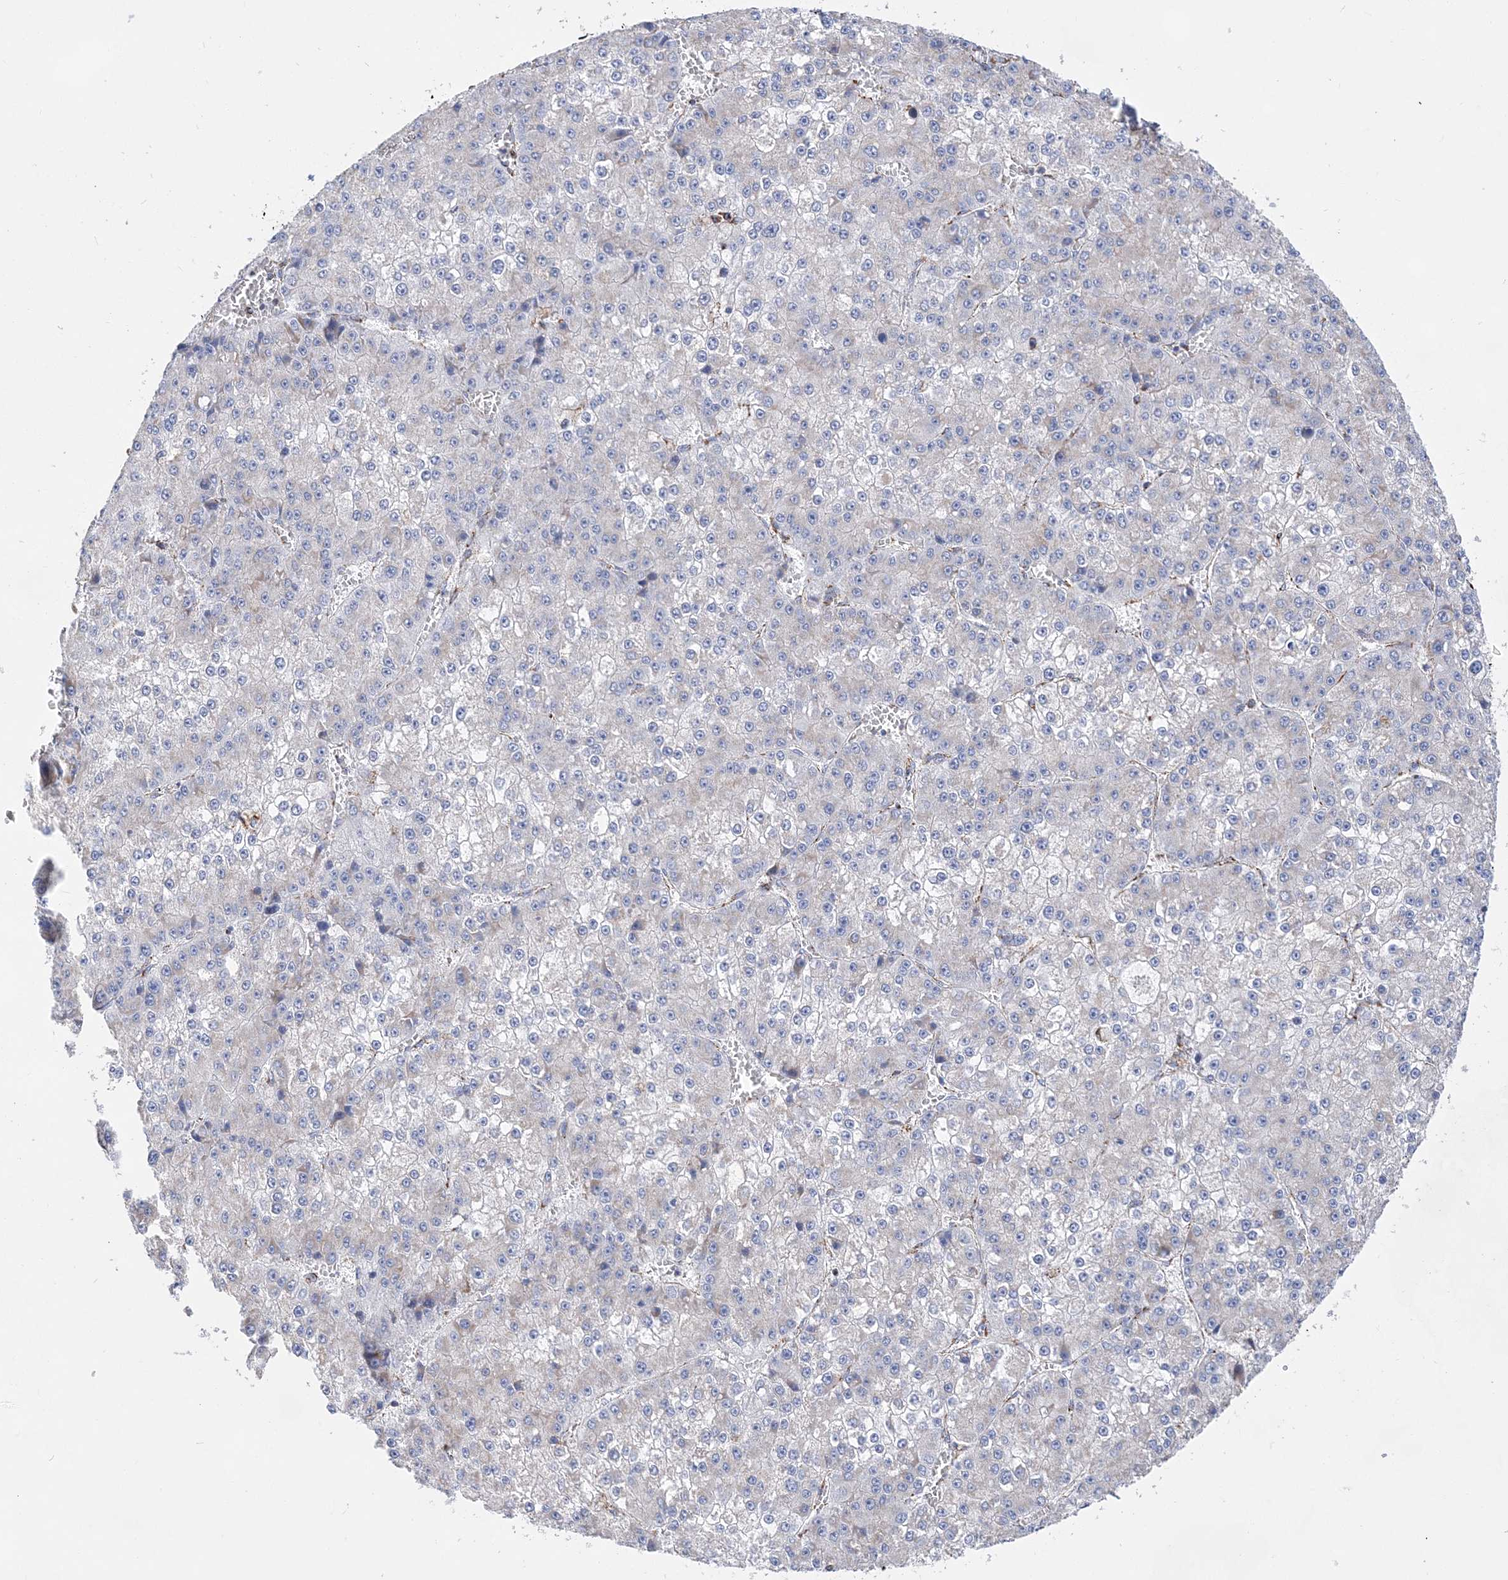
{"staining": {"intensity": "negative", "quantity": "none", "location": "none"}, "tissue": "liver cancer", "cell_type": "Tumor cells", "image_type": "cancer", "snomed": [{"axis": "morphology", "description": "Carcinoma, Hepatocellular, NOS"}, {"axis": "topography", "description": "Liver"}], "caption": "High magnification brightfield microscopy of liver cancer stained with DAB (brown) and counterstained with hematoxylin (blue): tumor cells show no significant expression.", "gene": "ACOT9", "patient": {"sex": "female", "age": 73}}